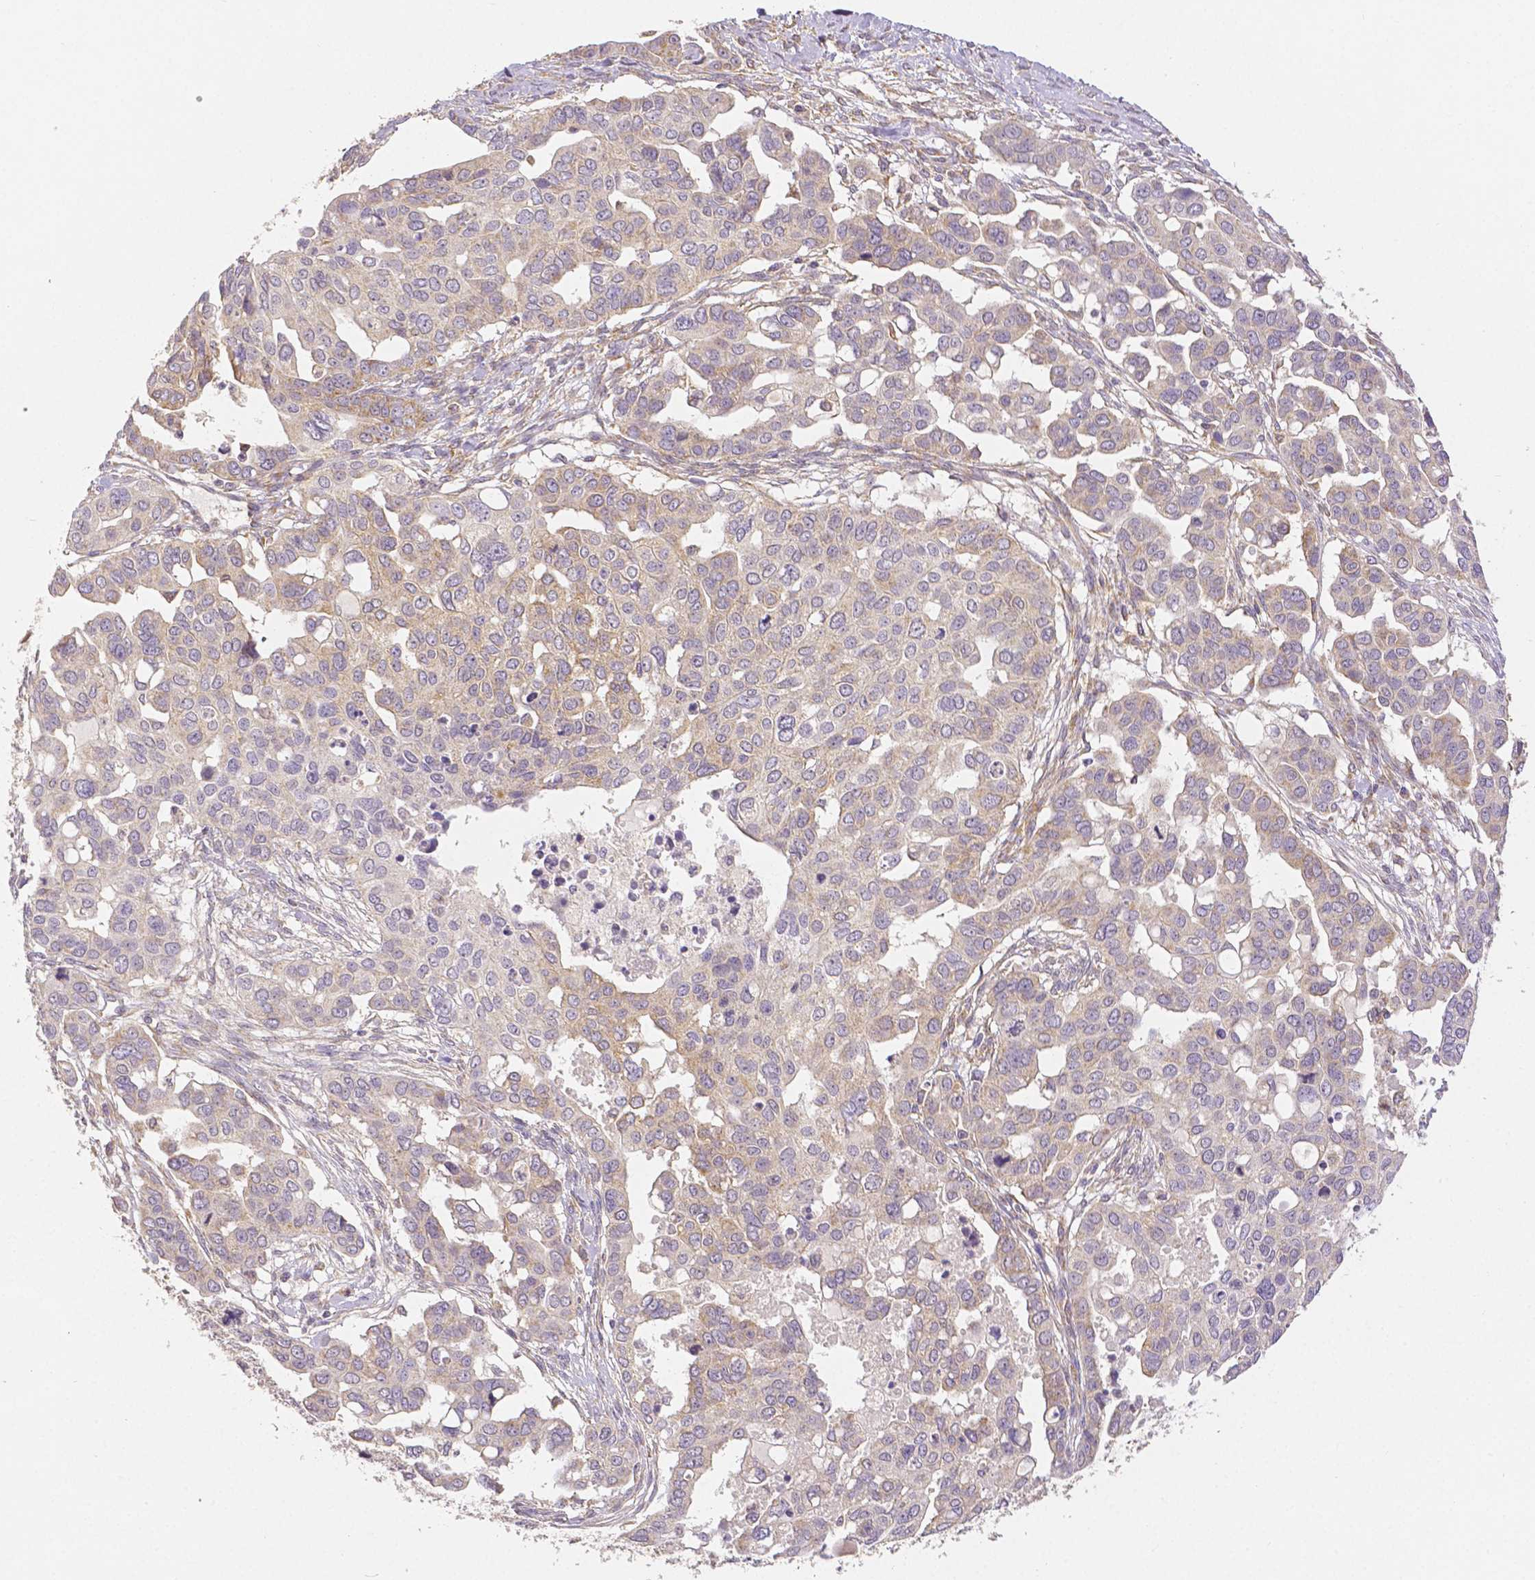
{"staining": {"intensity": "weak", "quantity": "<25%", "location": "cytoplasmic/membranous"}, "tissue": "ovarian cancer", "cell_type": "Tumor cells", "image_type": "cancer", "snomed": [{"axis": "morphology", "description": "Carcinoma, endometroid"}, {"axis": "topography", "description": "Ovary"}], "caption": "Image shows no protein positivity in tumor cells of ovarian cancer tissue.", "gene": "RHOT1", "patient": {"sex": "female", "age": 78}}